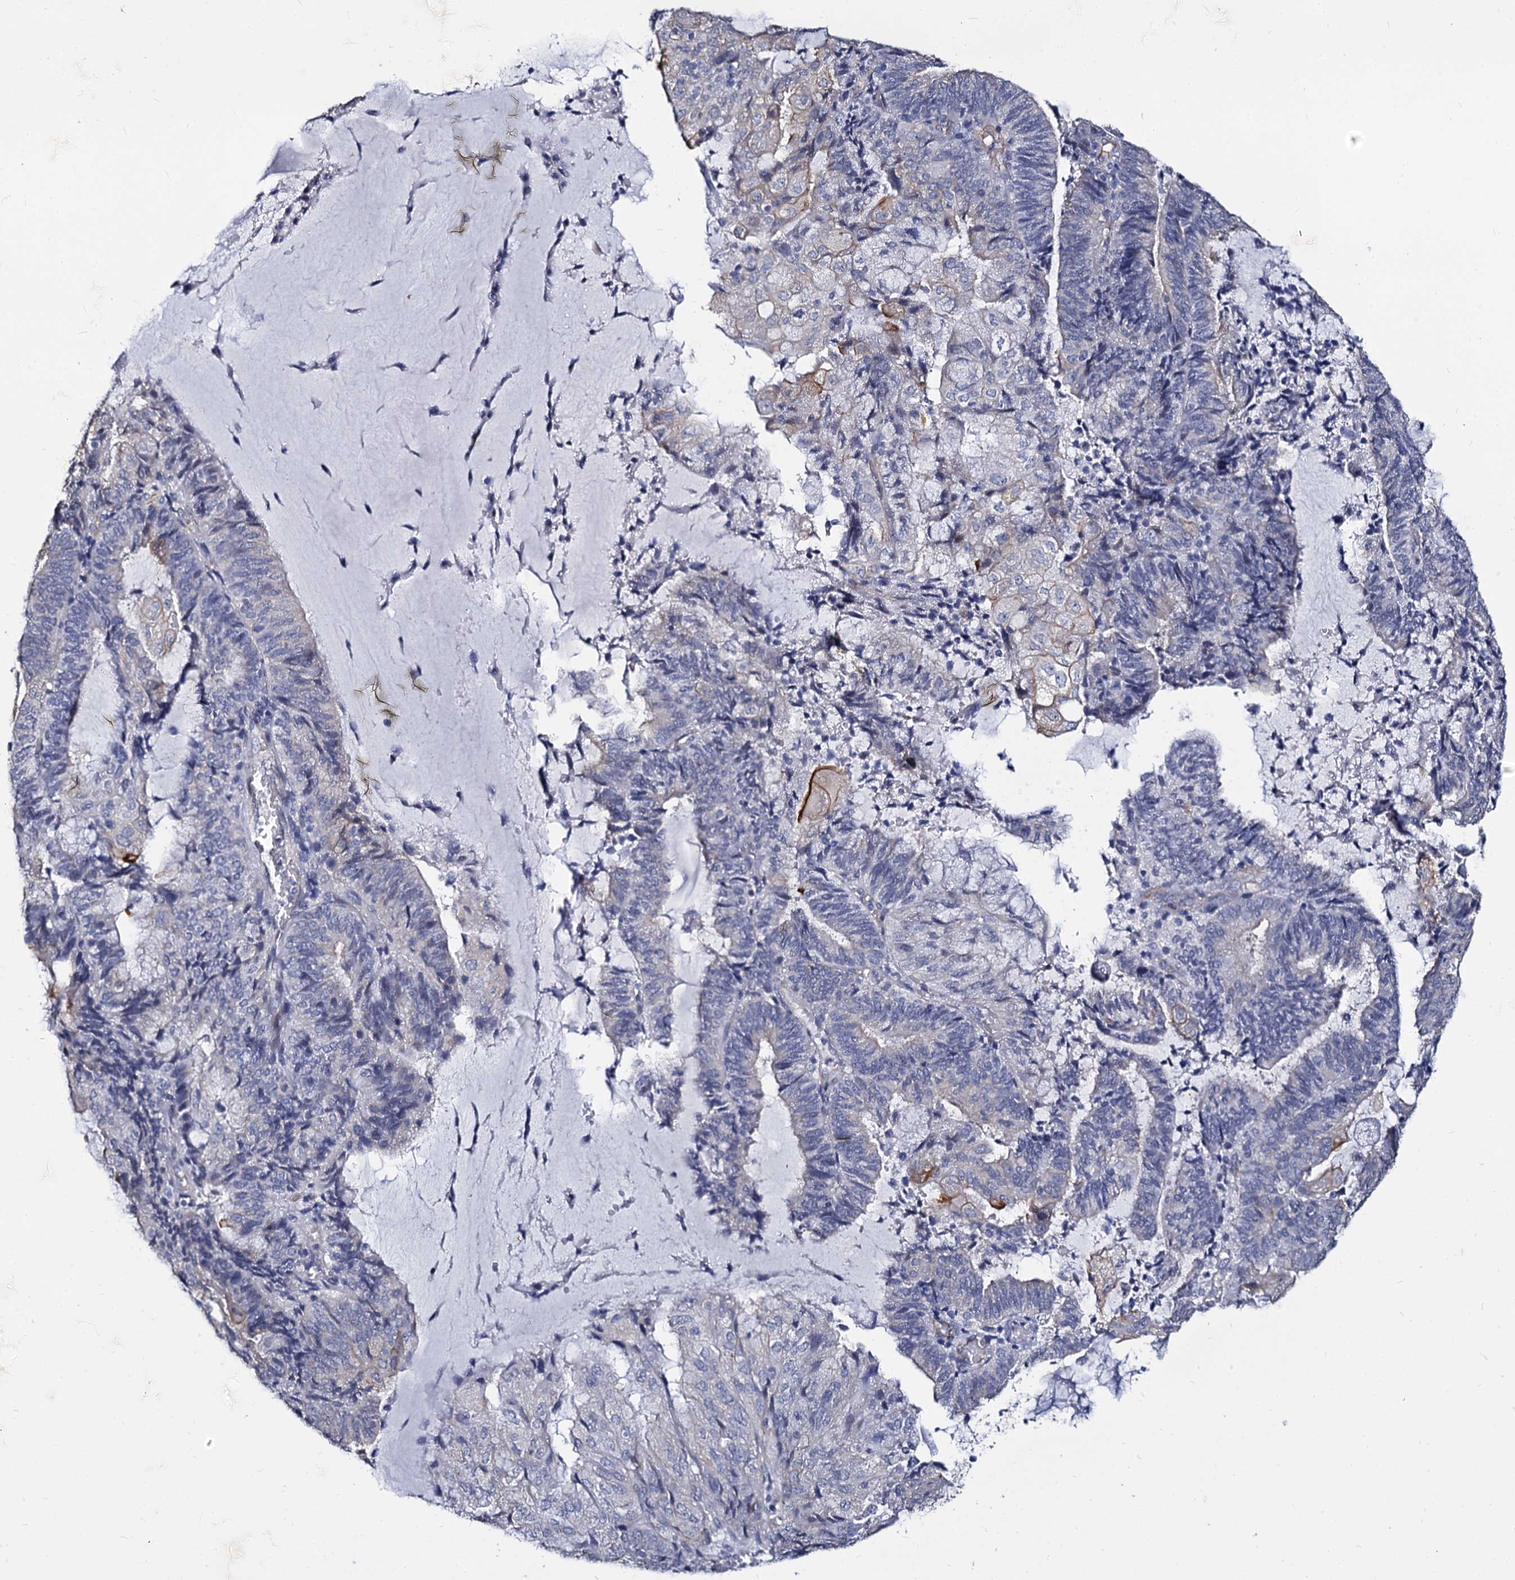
{"staining": {"intensity": "moderate", "quantity": "<25%", "location": "cytoplasmic/membranous"}, "tissue": "endometrial cancer", "cell_type": "Tumor cells", "image_type": "cancer", "snomed": [{"axis": "morphology", "description": "Adenocarcinoma, NOS"}, {"axis": "topography", "description": "Endometrium"}], "caption": "A micrograph of adenocarcinoma (endometrial) stained for a protein displays moderate cytoplasmic/membranous brown staining in tumor cells. Using DAB (3,3'-diaminobenzidine) (brown) and hematoxylin (blue) stains, captured at high magnification using brightfield microscopy.", "gene": "CBFB", "patient": {"sex": "female", "age": 81}}